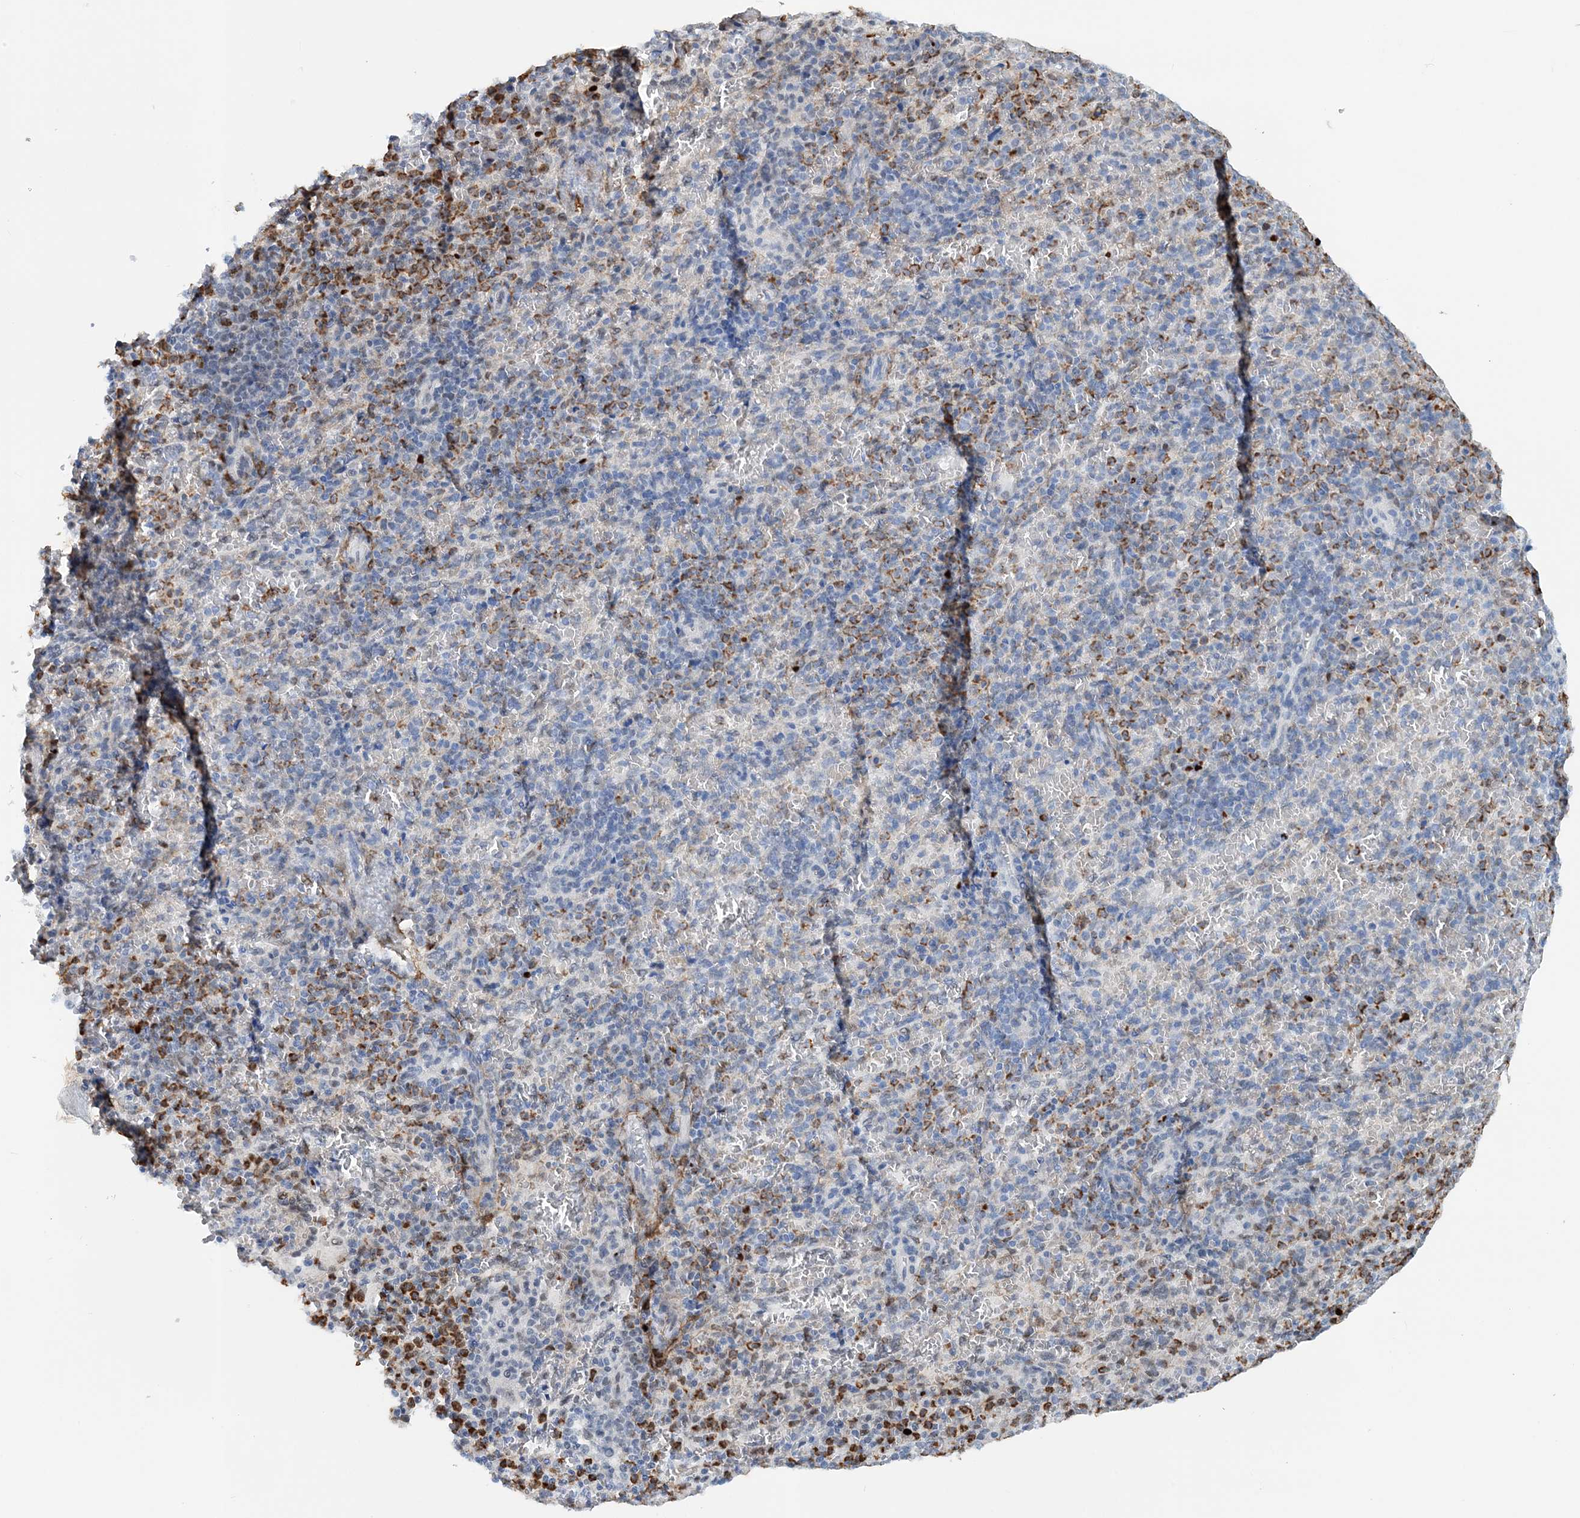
{"staining": {"intensity": "strong", "quantity": "25%-75%", "location": "cytoplasmic/membranous"}, "tissue": "spleen", "cell_type": "Cells in red pulp", "image_type": "normal", "snomed": [{"axis": "morphology", "description": "Normal tissue, NOS"}, {"axis": "topography", "description": "Spleen"}], "caption": "A brown stain labels strong cytoplasmic/membranous positivity of a protein in cells in red pulp of normal spleen.", "gene": "ASCL4", "patient": {"sex": "female", "age": 74}}